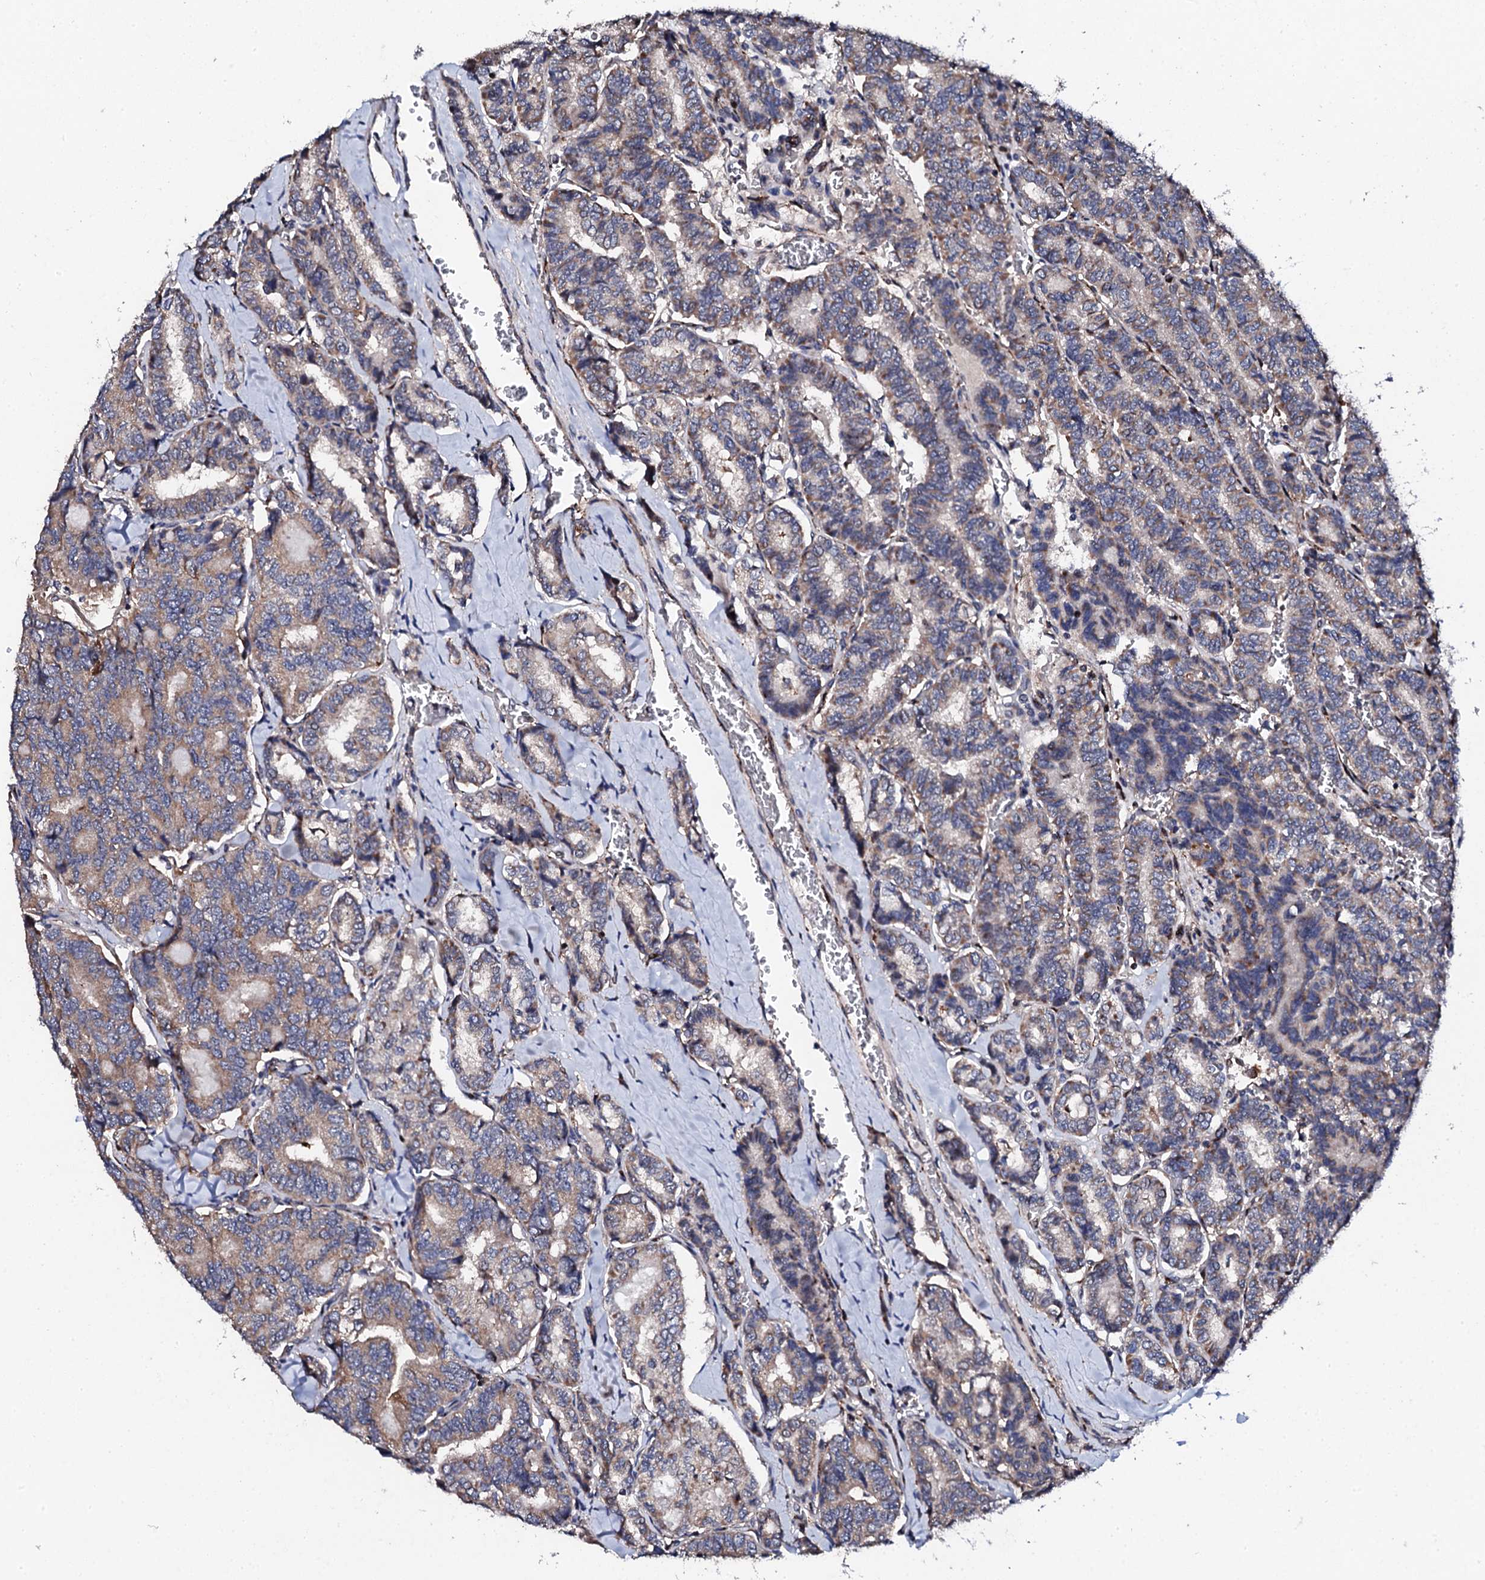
{"staining": {"intensity": "weak", "quantity": ">75%", "location": "cytoplasmic/membranous"}, "tissue": "thyroid cancer", "cell_type": "Tumor cells", "image_type": "cancer", "snomed": [{"axis": "morphology", "description": "Papillary adenocarcinoma, NOS"}, {"axis": "topography", "description": "Thyroid gland"}], "caption": "The immunohistochemical stain shows weak cytoplasmic/membranous expression in tumor cells of thyroid papillary adenocarcinoma tissue.", "gene": "GTPBP4", "patient": {"sex": "female", "age": 35}}